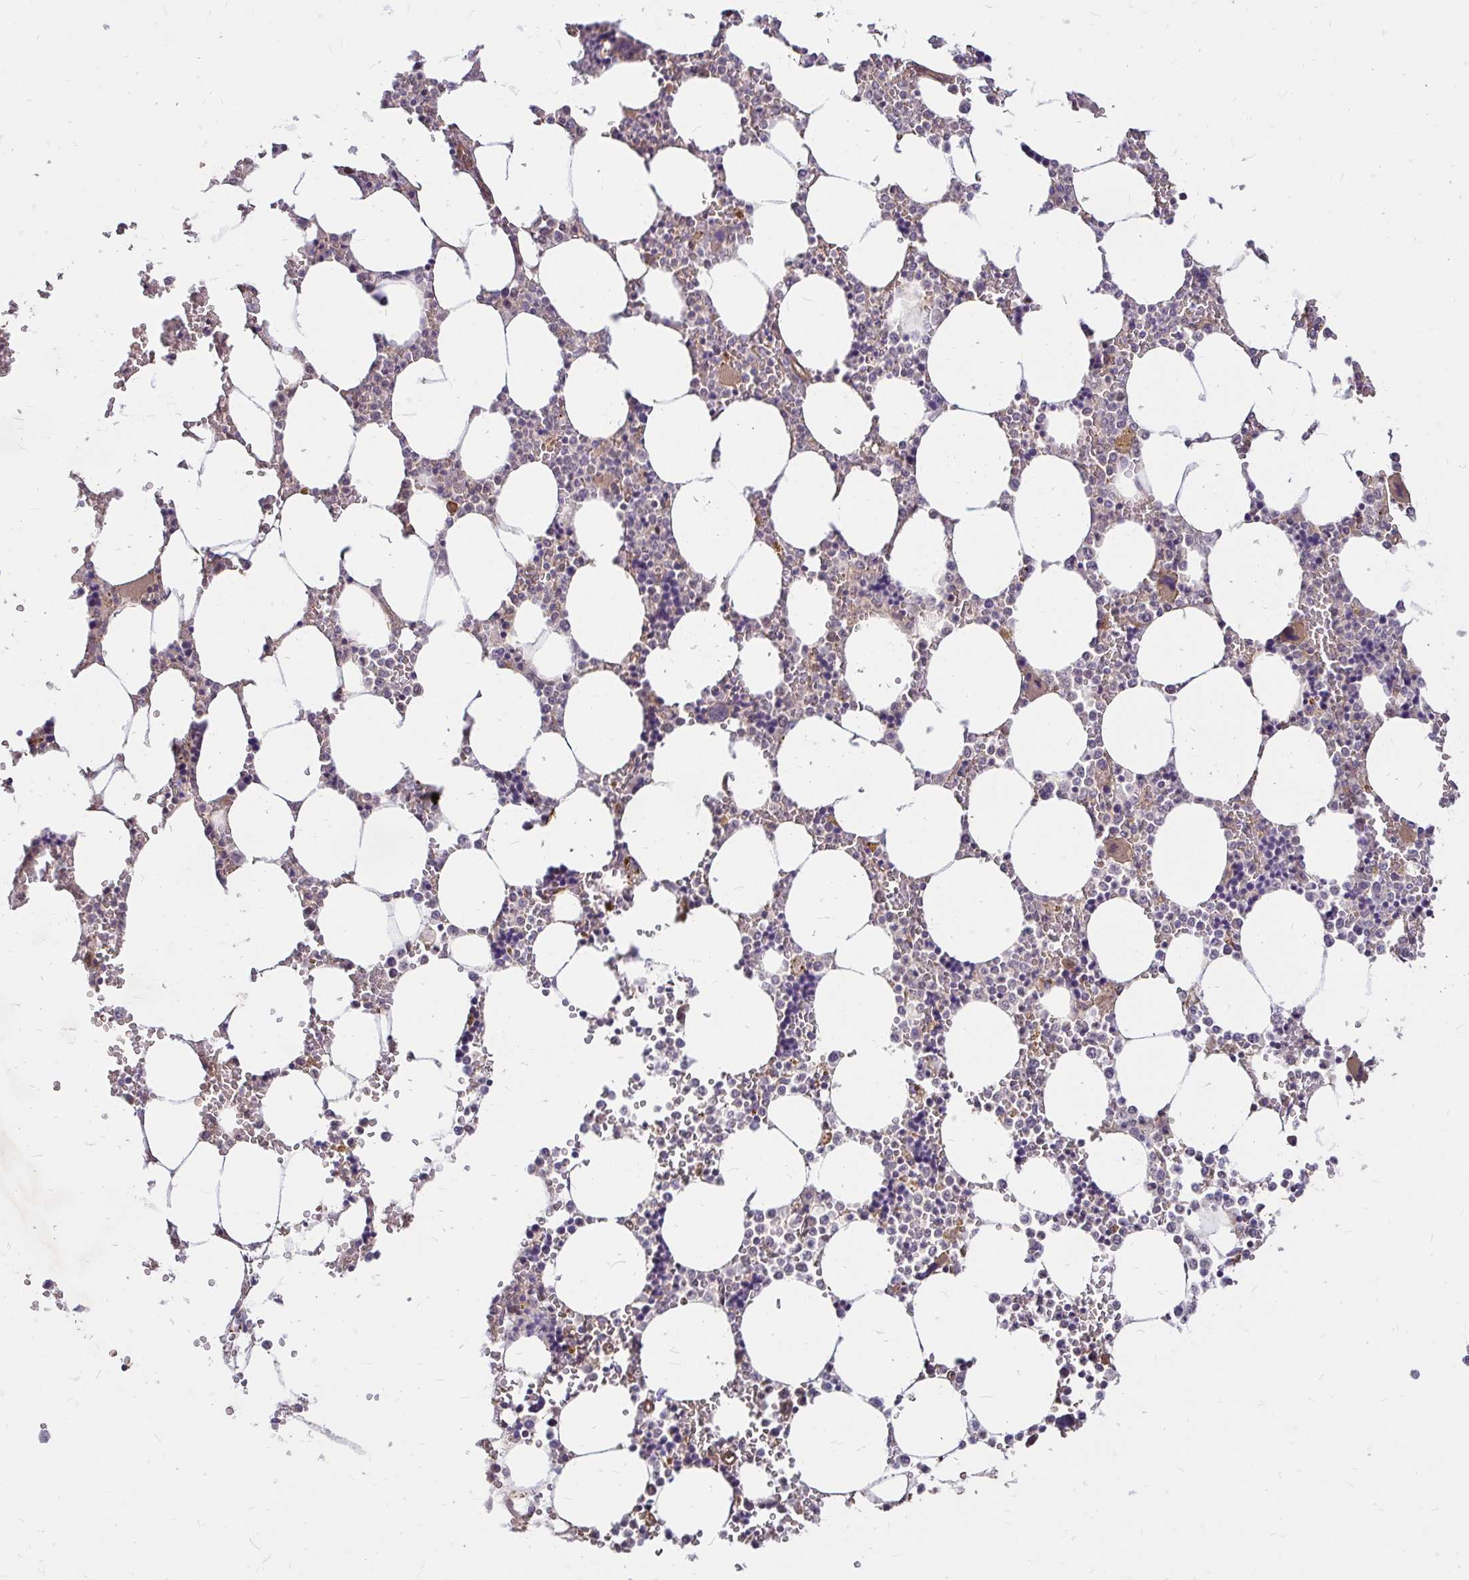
{"staining": {"intensity": "moderate", "quantity": "<25%", "location": "cytoplasmic/membranous"}, "tissue": "bone marrow", "cell_type": "Hematopoietic cells", "image_type": "normal", "snomed": [{"axis": "morphology", "description": "Normal tissue, NOS"}, {"axis": "topography", "description": "Bone marrow"}], "caption": "Brown immunohistochemical staining in normal human bone marrow reveals moderate cytoplasmic/membranous expression in approximately <25% of hematopoietic cells.", "gene": "YAP1", "patient": {"sex": "male", "age": 64}}